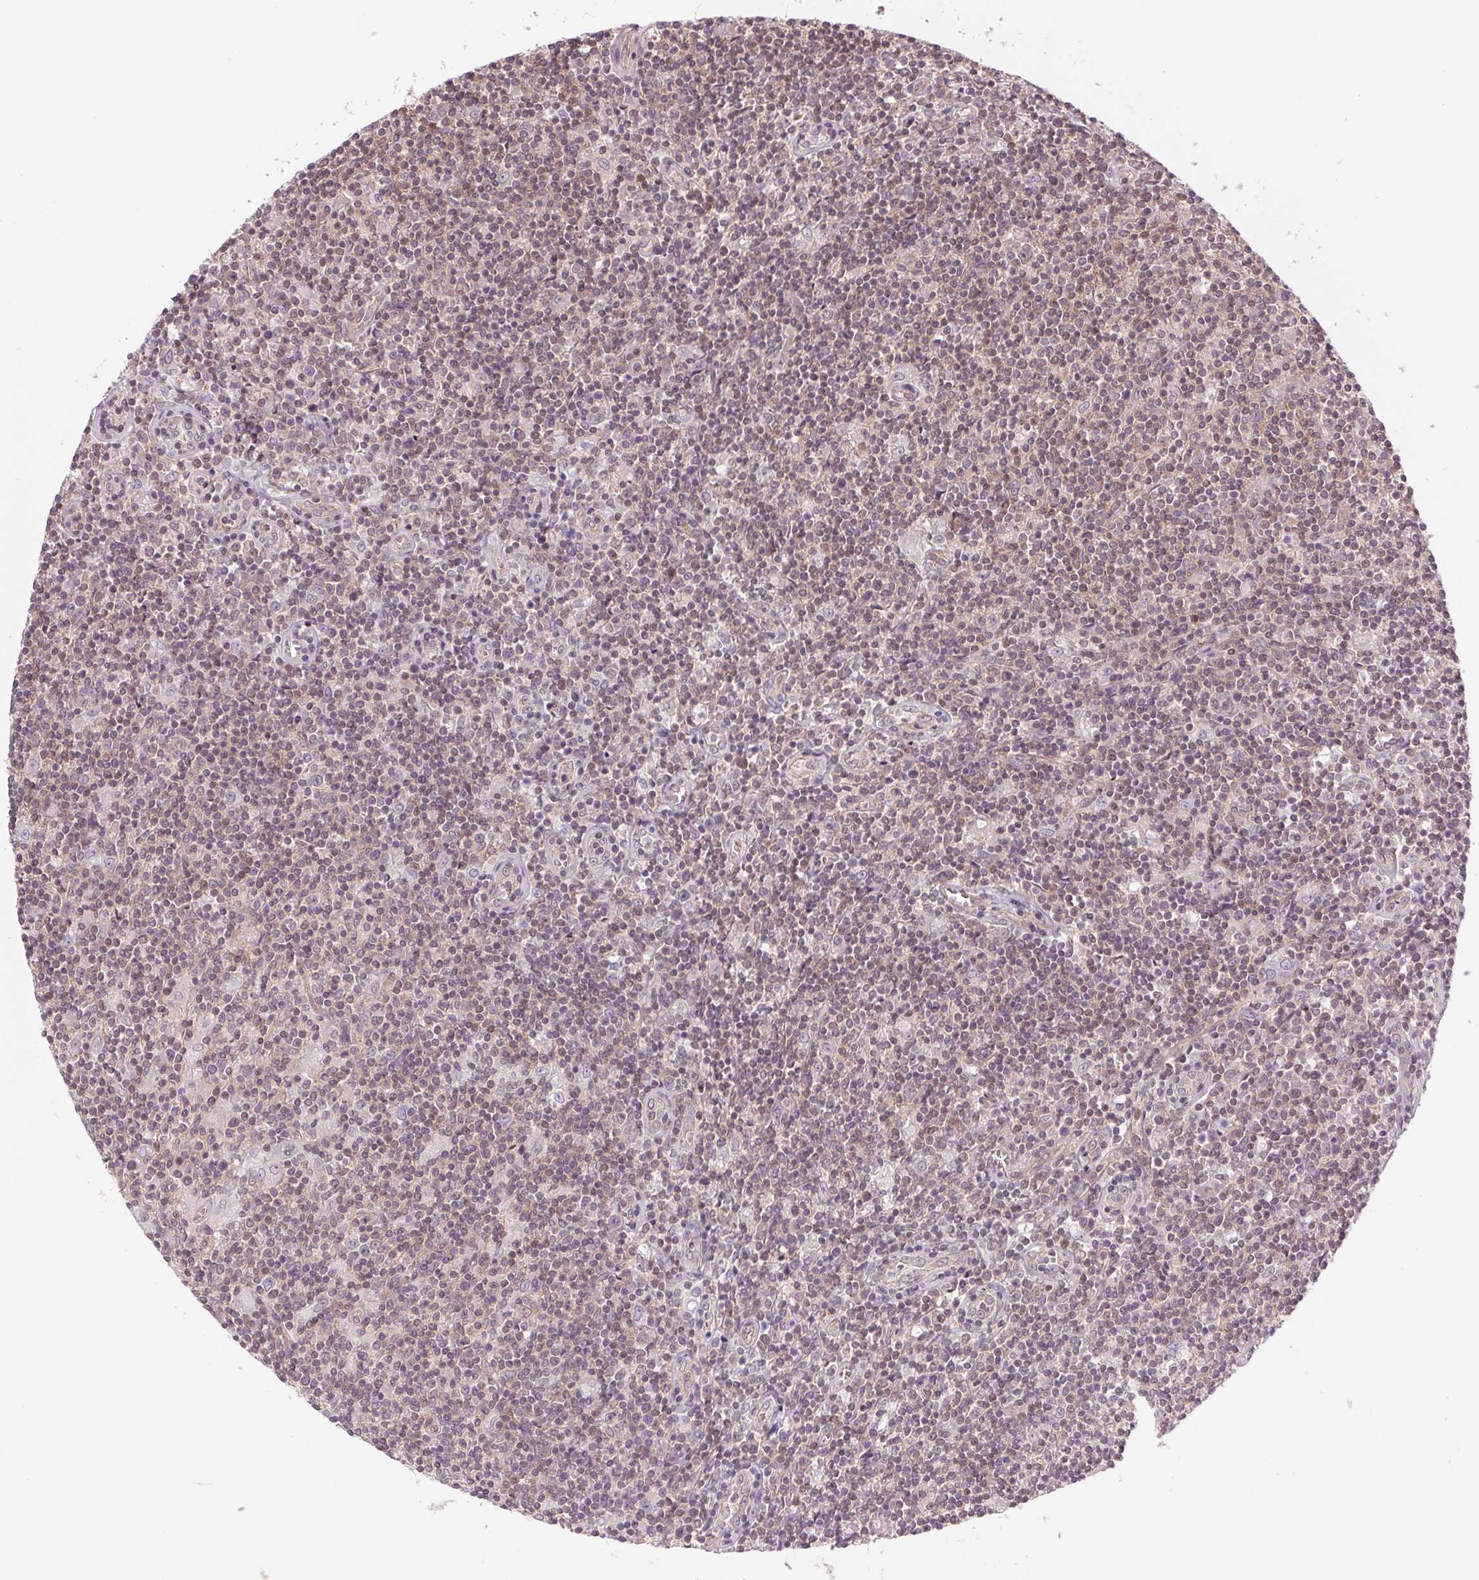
{"staining": {"intensity": "negative", "quantity": "none", "location": "none"}, "tissue": "lymphoma", "cell_type": "Tumor cells", "image_type": "cancer", "snomed": [{"axis": "morphology", "description": "Hodgkin's disease, NOS"}, {"axis": "topography", "description": "Lymph node"}], "caption": "Lymphoma stained for a protein using IHC shows no staining tumor cells.", "gene": "SH3RF2", "patient": {"sex": "male", "age": 40}}